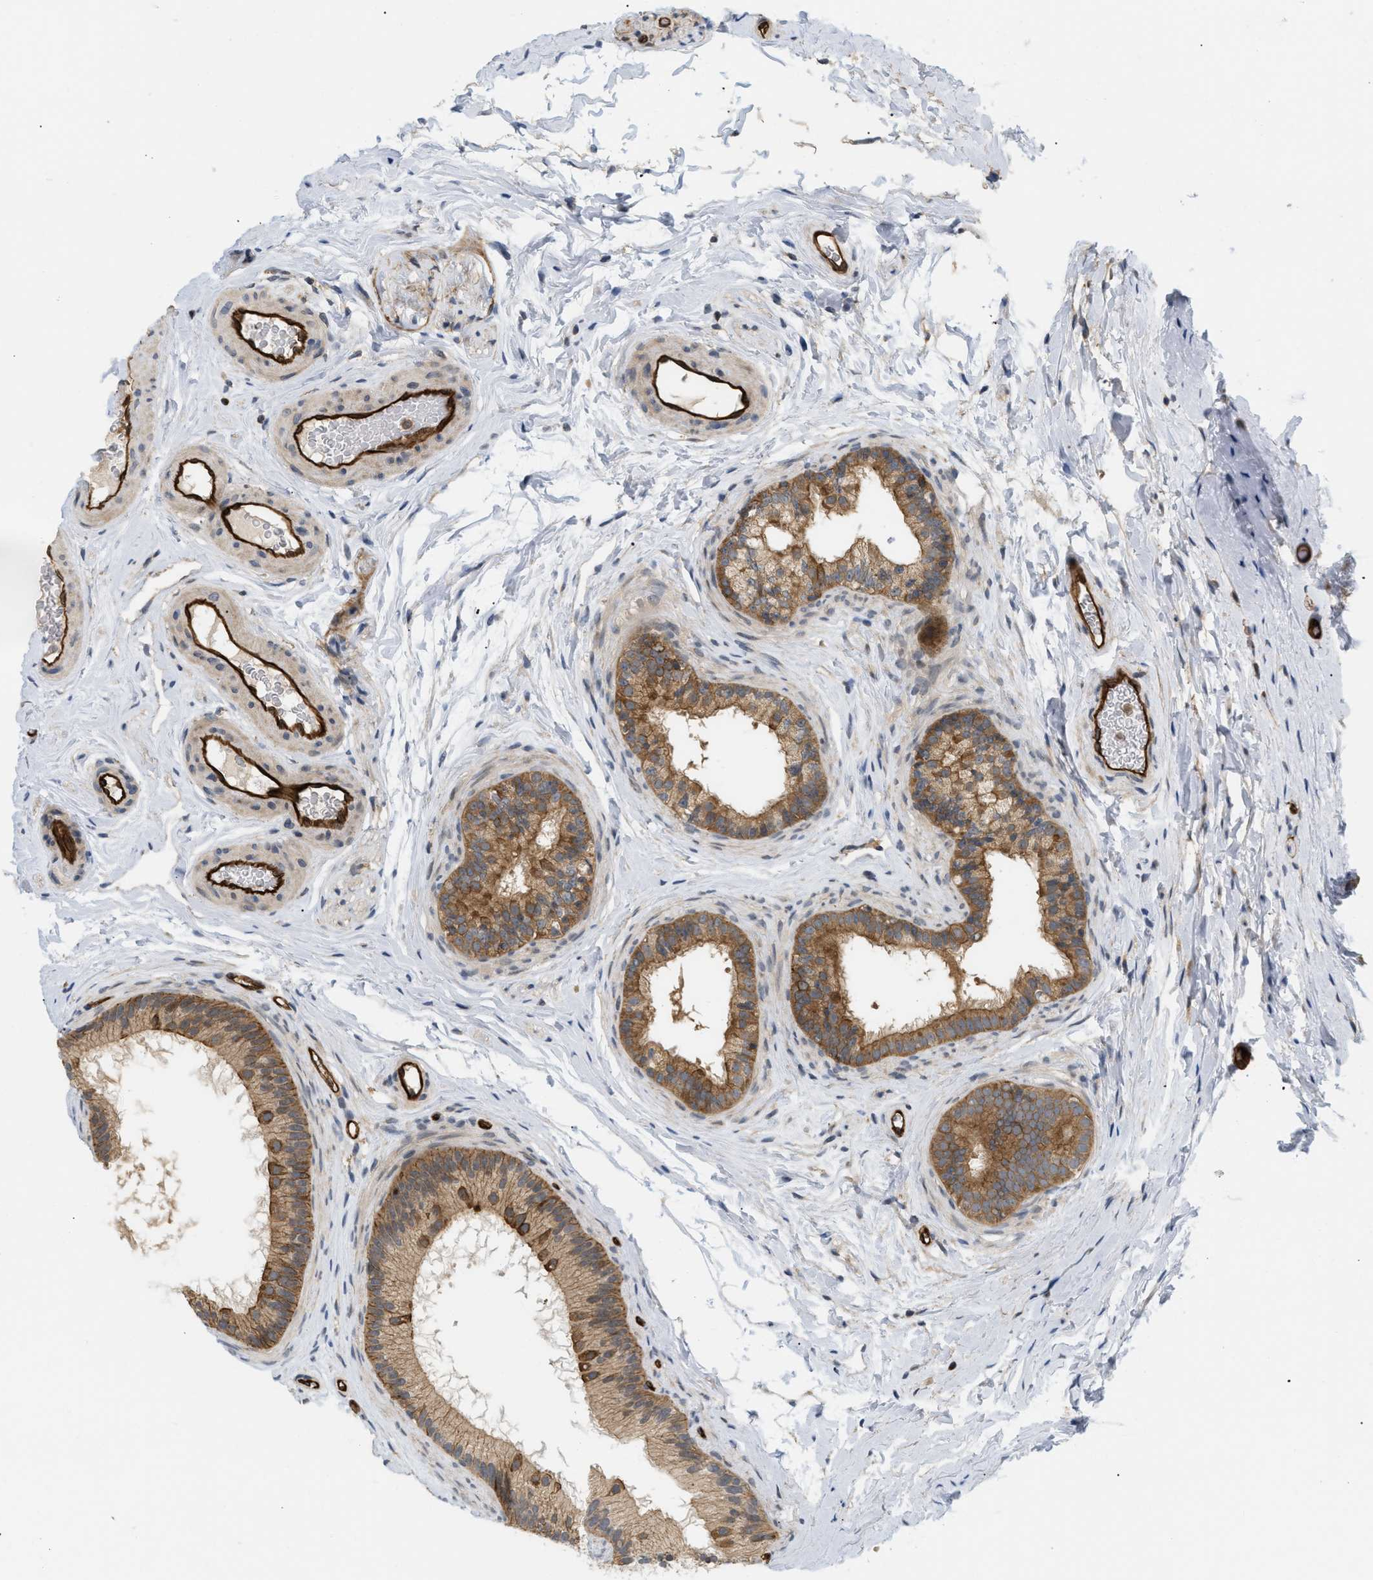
{"staining": {"intensity": "moderate", "quantity": ">75%", "location": "cytoplasmic/membranous"}, "tissue": "epididymis", "cell_type": "Glandular cells", "image_type": "normal", "snomed": [{"axis": "morphology", "description": "Normal tissue, NOS"}, {"axis": "topography", "description": "Testis"}, {"axis": "topography", "description": "Epididymis"}], "caption": "Immunohistochemistry (IHC) histopathology image of normal human epididymis stained for a protein (brown), which reveals medium levels of moderate cytoplasmic/membranous positivity in approximately >75% of glandular cells.", "gene": "PALMD", "patient": {"sex": "male", "age": 36}}